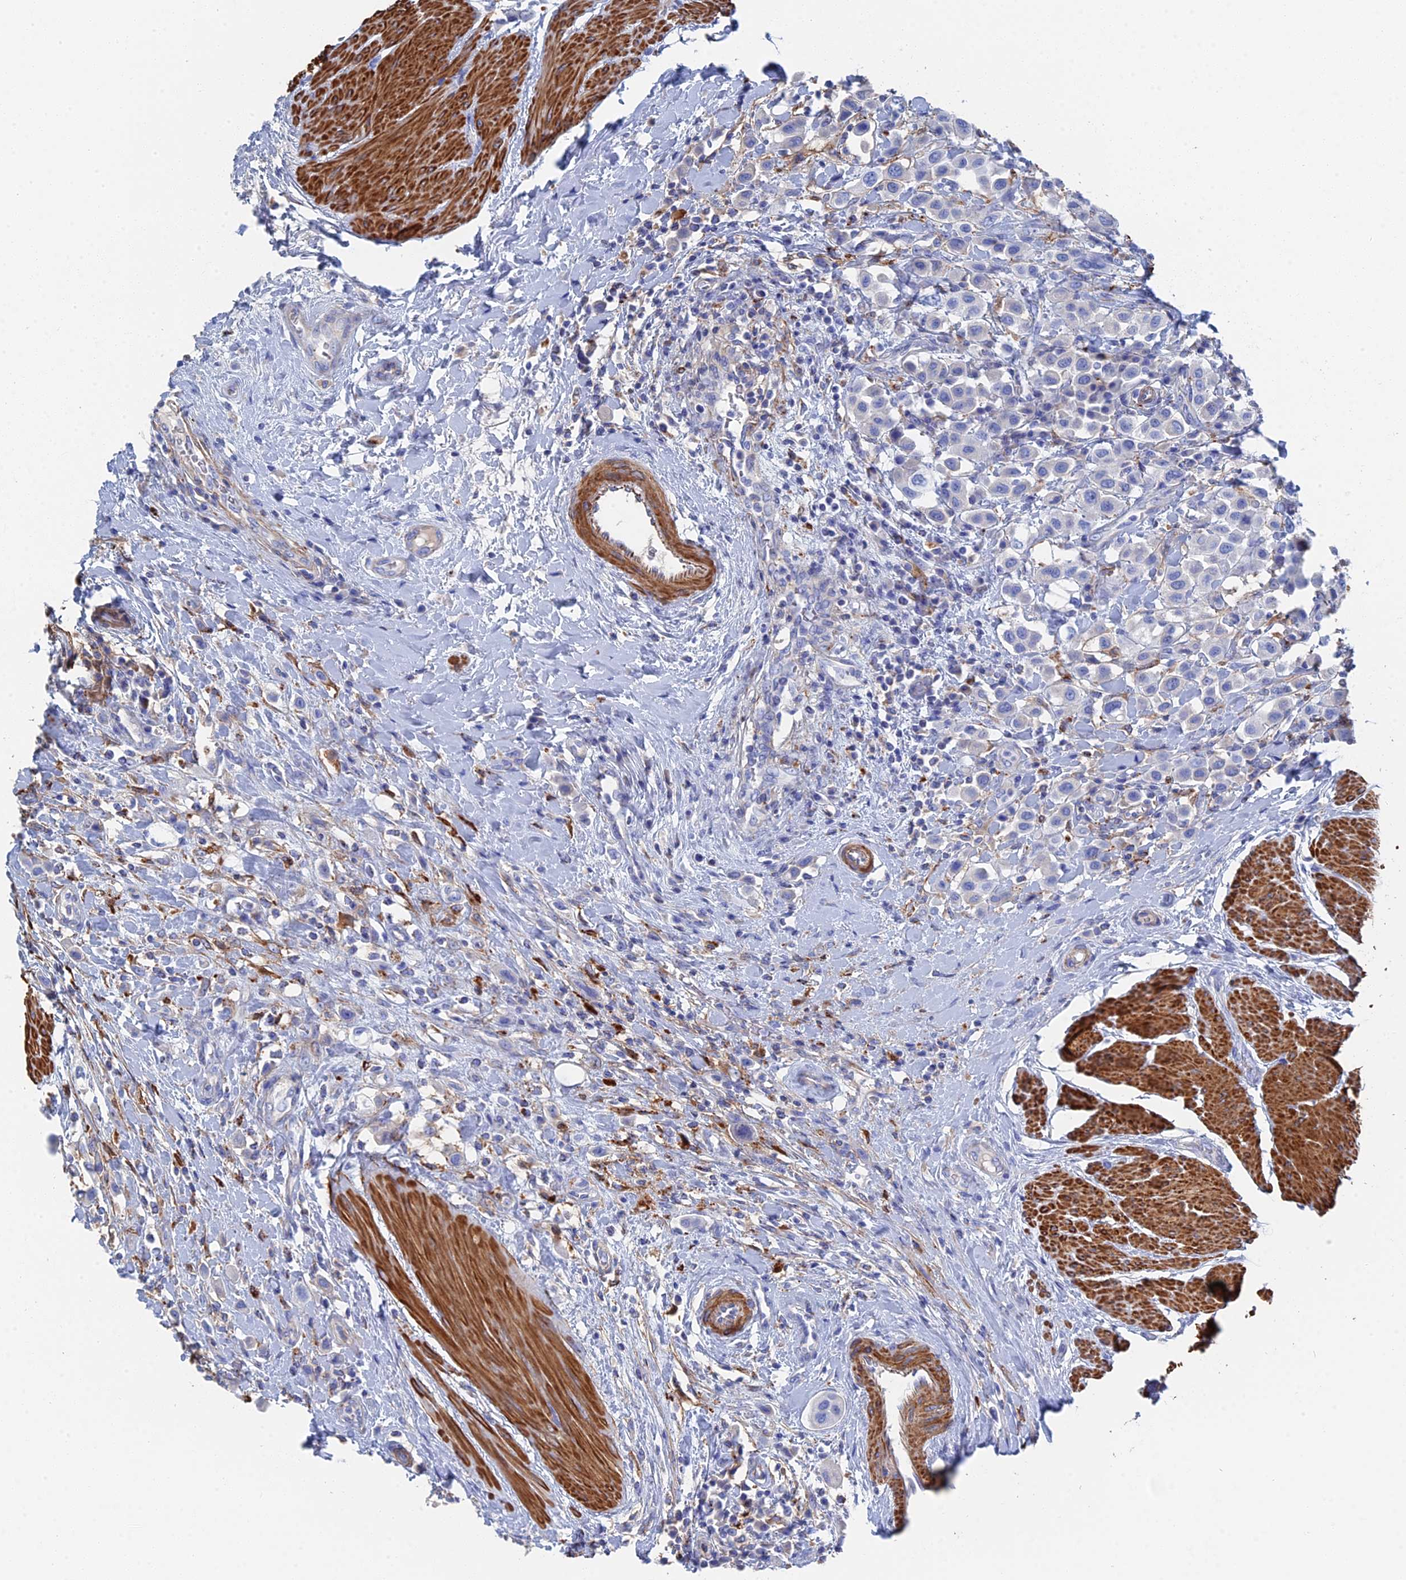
{"staining": {"intensity": "negative", "quantity": "none", "location": "none"}, "tissue": "urothelial cancer", "cell_type": "Tumor cells", "image_type": "cancer", "snomed": [{"axis": "morphology", "description": "Urothelial carcinoma, High grade"}, {"axis": "topography", "description": "Urinary bladder"}], "caption": "The immunohistochemistry (IHC) image has no significant positivity in tumor cells of urothelial cancer tissue. (DAB immunohistochemistry, high magnification).", "gene": "STRA6", "patient": {"sex": "male", "age": 50}}